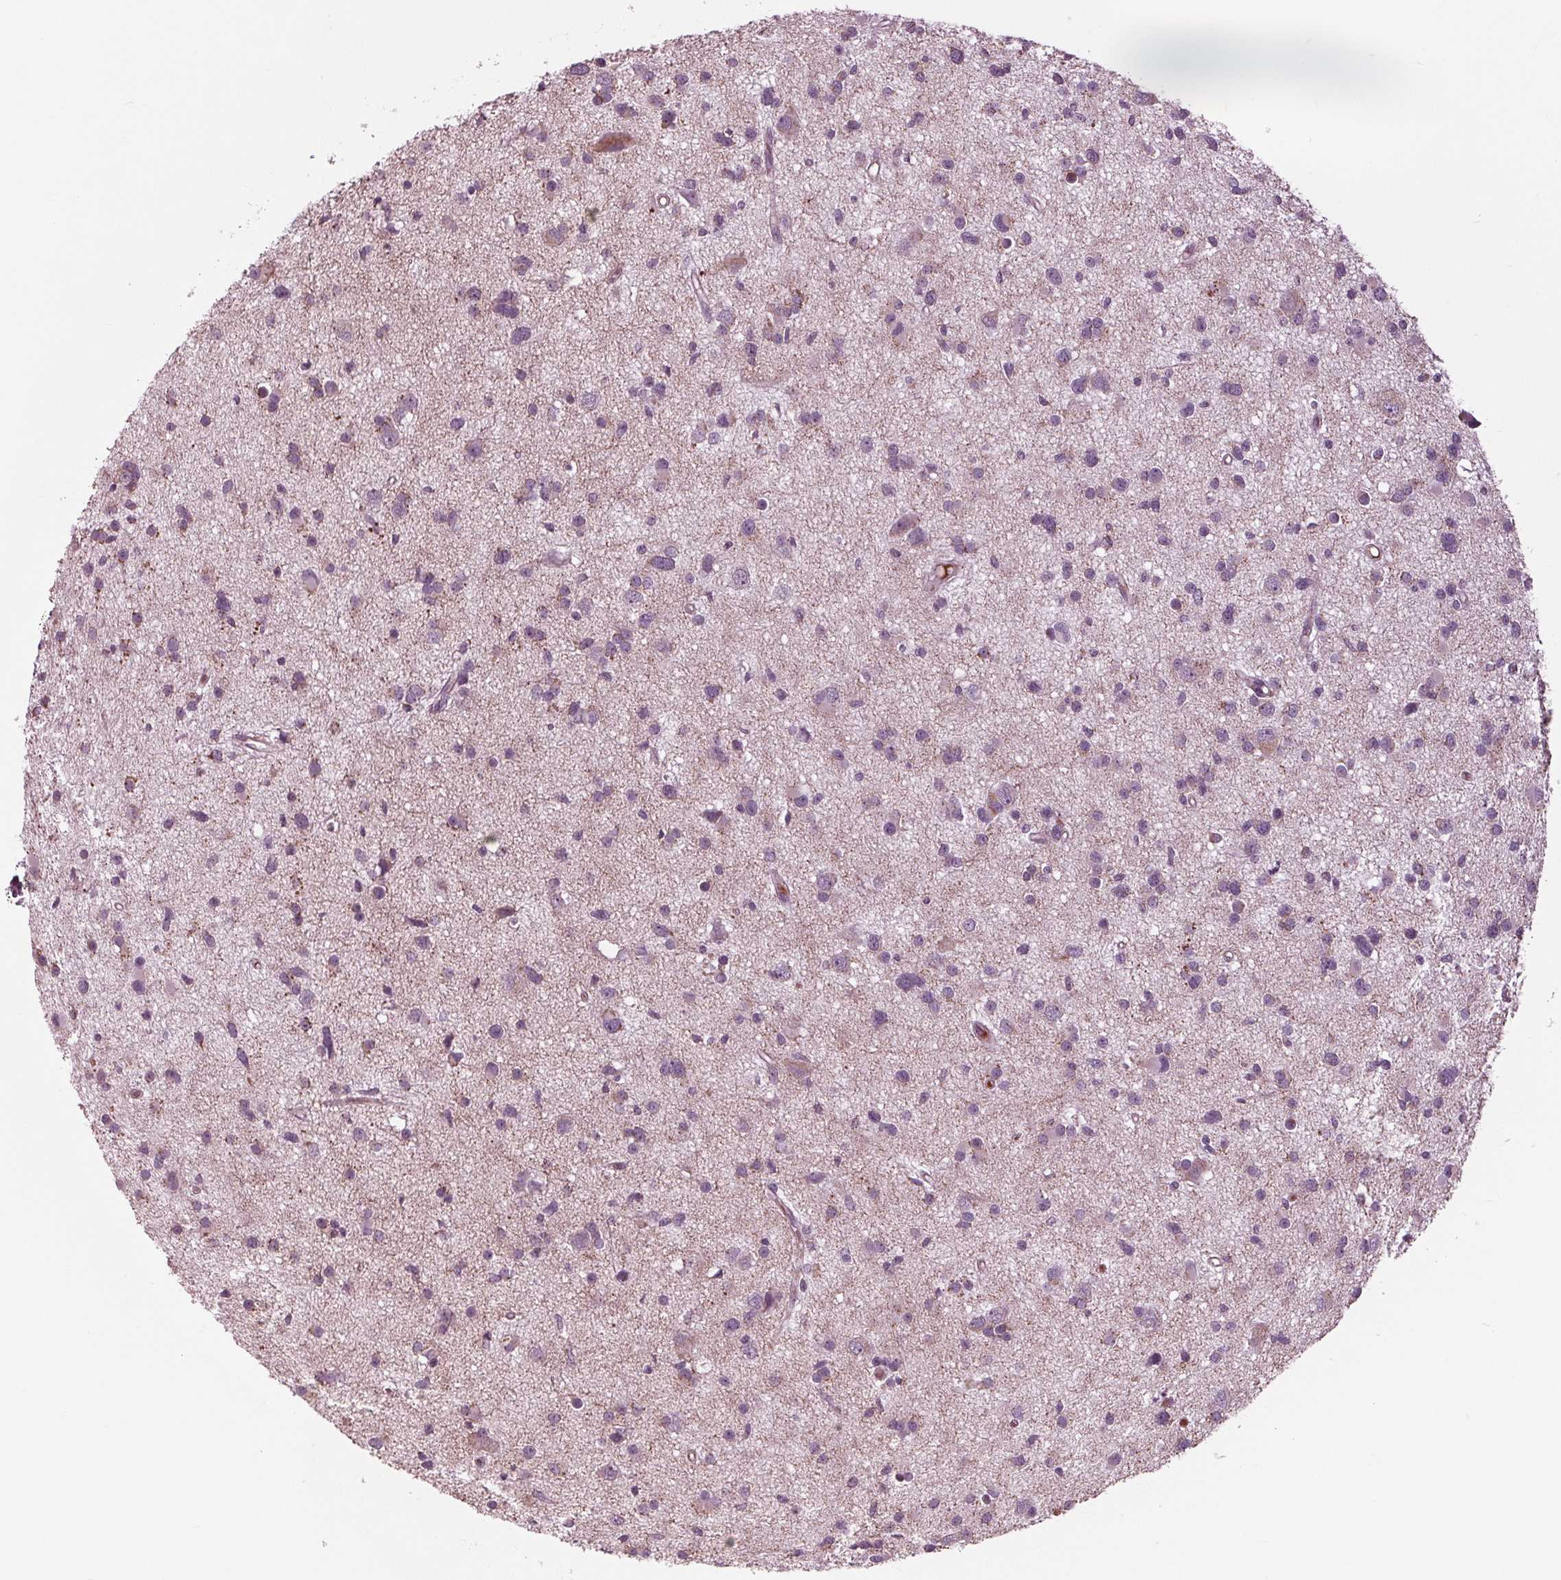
{"staining": {"intensity": "negative", "quantity": "none", "location": "none"}, "tissue": "glioma", "cell_type": "Tumor cells", "image_type": "cancer", "snomed": [{"axis": "morphology", "description": "Glioma, malignant, High grade"}, {"axis": "topography", "description": "Brain"}], "caption": "There is no significant positivity in tumor cells of high-grade glioma (malignant). The staining was performed using DAB (3,3'-diaminobenzidine) to visualize the protein expression in brown, while the nuclei were stained in blue with hematoxylin (Magnification: 20x).", "gene": "CLN6", "patient": {"sex": "male", "age": 54}}